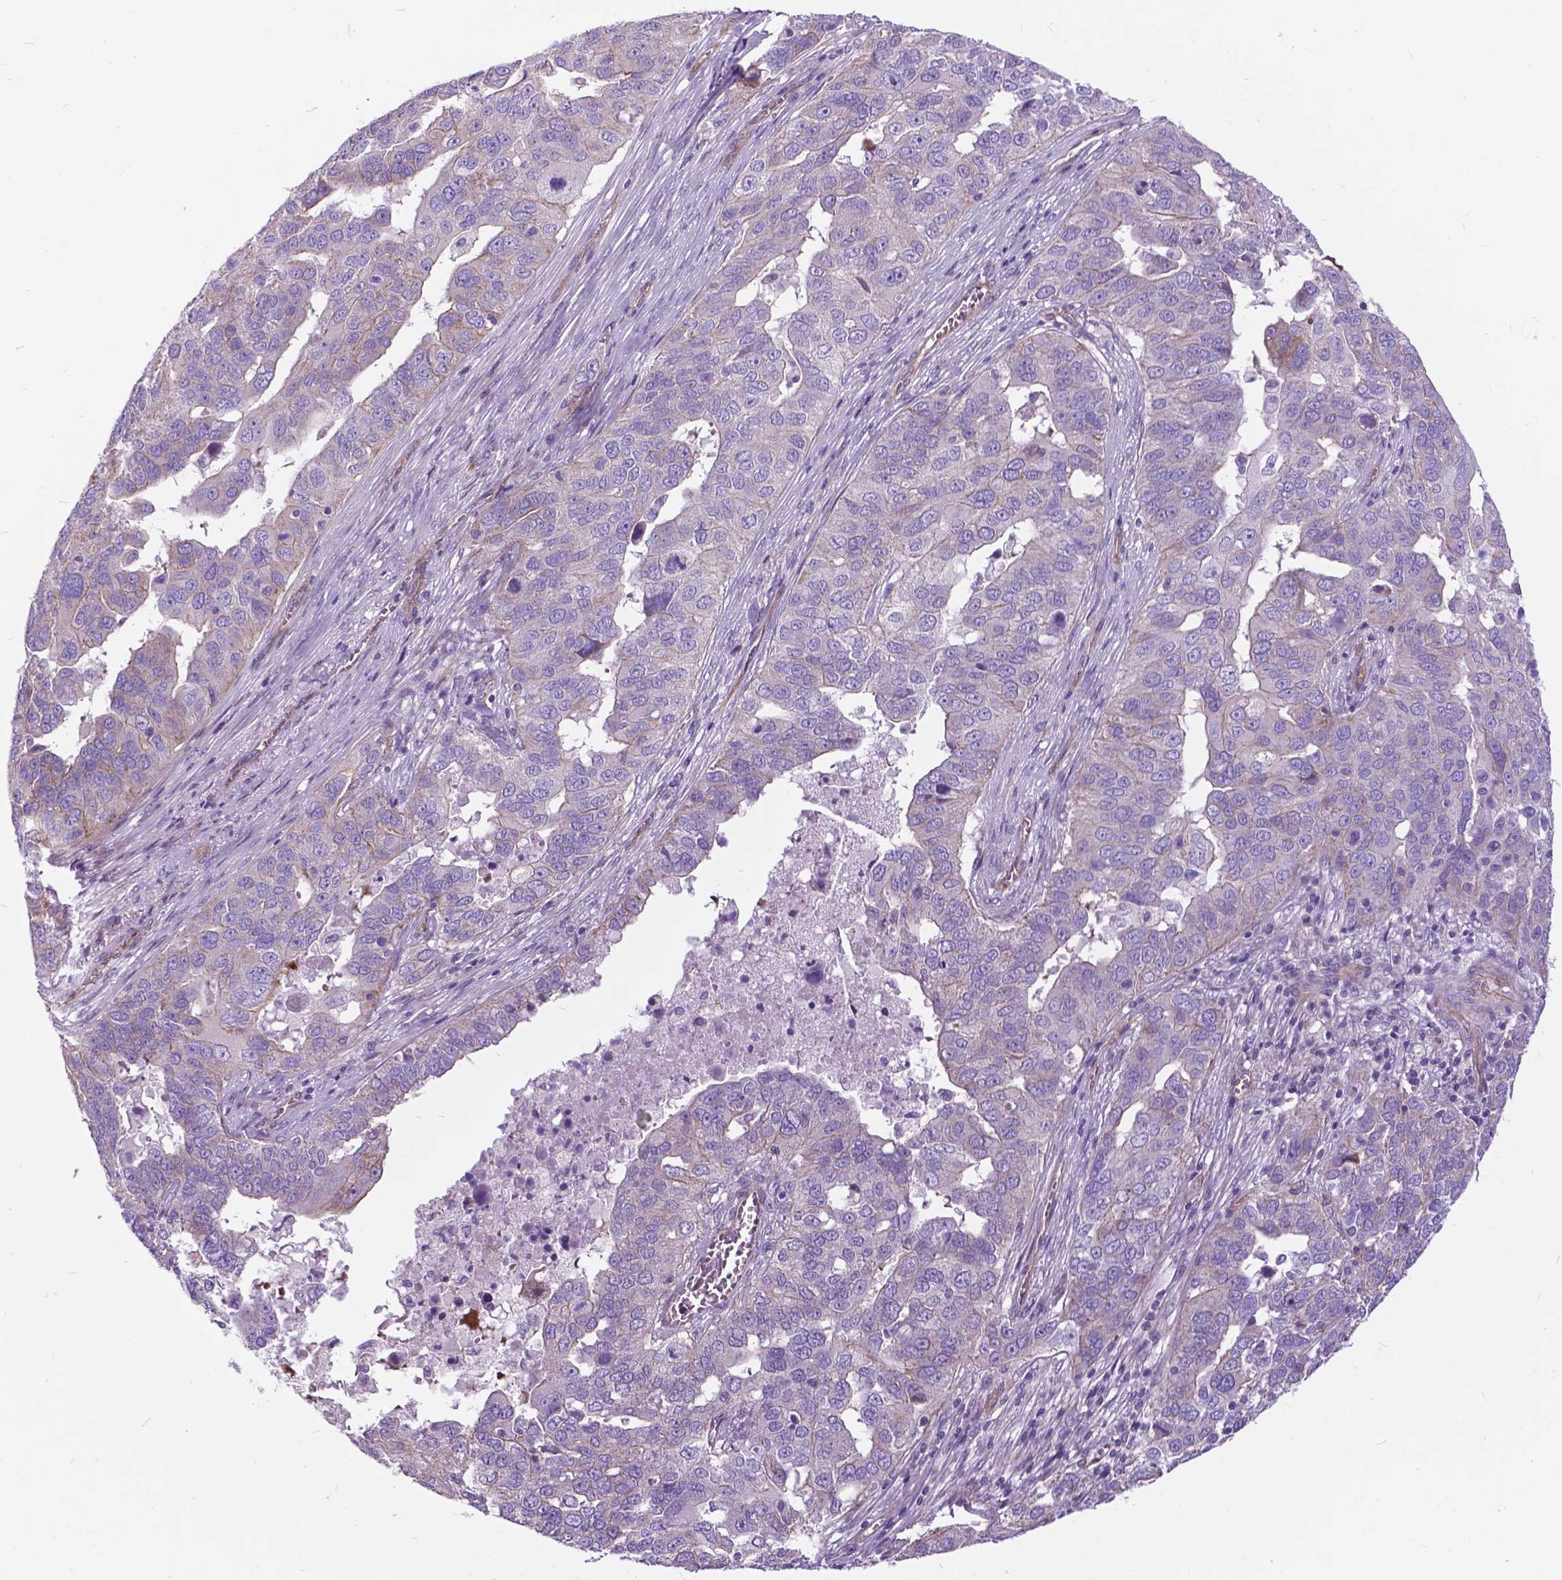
{"staining": {"intensity": "negative", "quantity": "none", "location": "none"}, "tissue": "ovarian cancer", "cell_type": "Tumor cells", "image_type": "cancer", "snomed": [{"axis": "morphology", "description": "Carcinoma, endometroid"}, {"axis": "topography", "description": "Soft tissue"}, {"axis": "topography", "description": "Ovary"}], "caption": "Tumor cells show no significant protein staining in ovarian endometroid carcinoma.", "gene": "FLT4", "patient": {"sex": "female", "age": 52}}